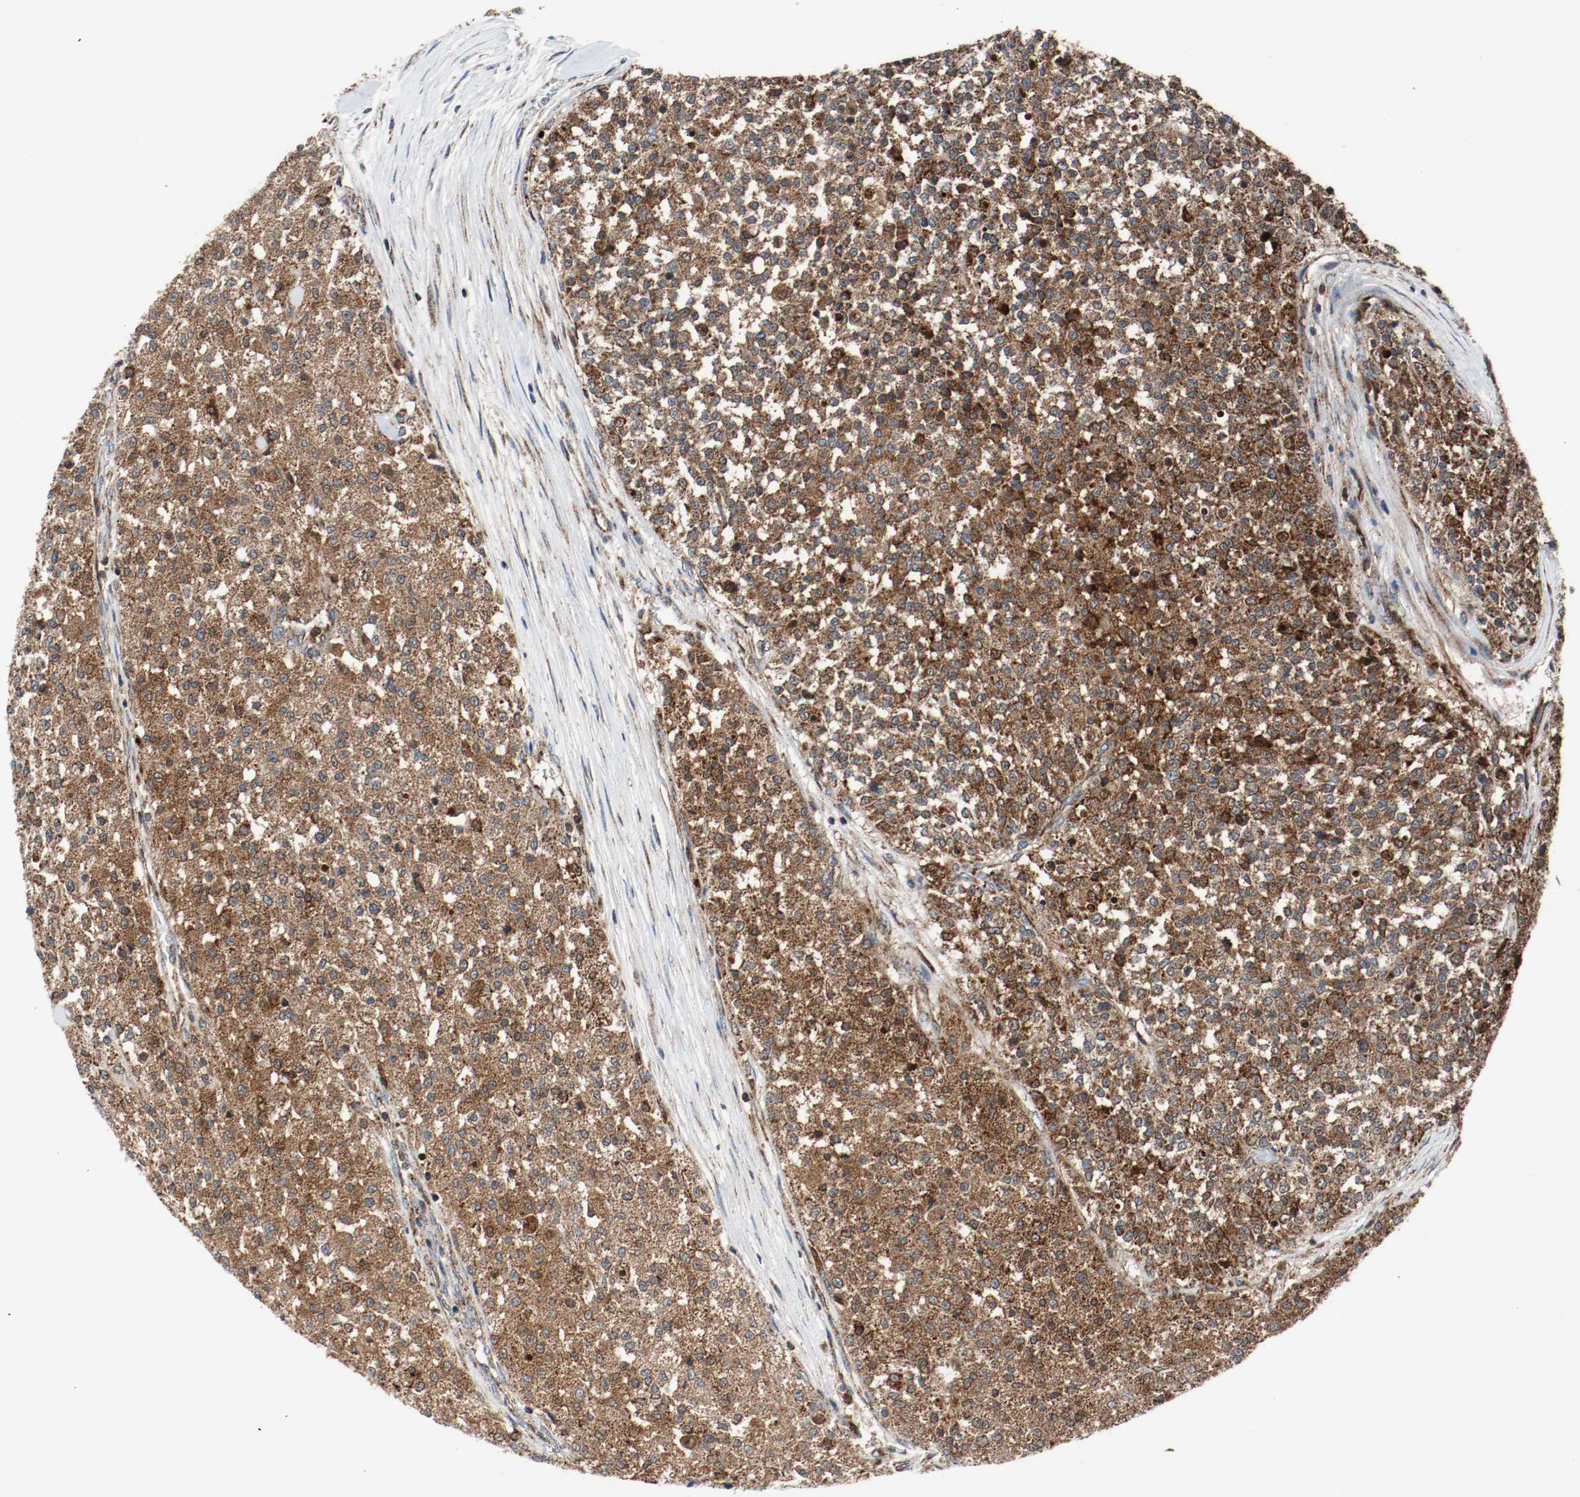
{"staining": {"intensity": "strong", "quantity": ">75%", "location": "cytoplasmic/membranous"}, "tissue": "testis cancer", "cell_type": "Tumor cells", "image_type": "cancer", "snomed": [{"axis": "morphology", "description": "Seminoma, NOS"}, {"axis": "topography", "description": "Testis"}], "caption": "A photomicrograph of testis cancer (seminoma) stained for a protein shows strong cytoplasmic/membranous brown staining in tumor cells. (Stains: DAB in brown, nuclei in blue, Microscopy: brightfield microscopy at high magnification).", "gene": "TXNRD1", "patient": {"sex": "male", "age": 59}}